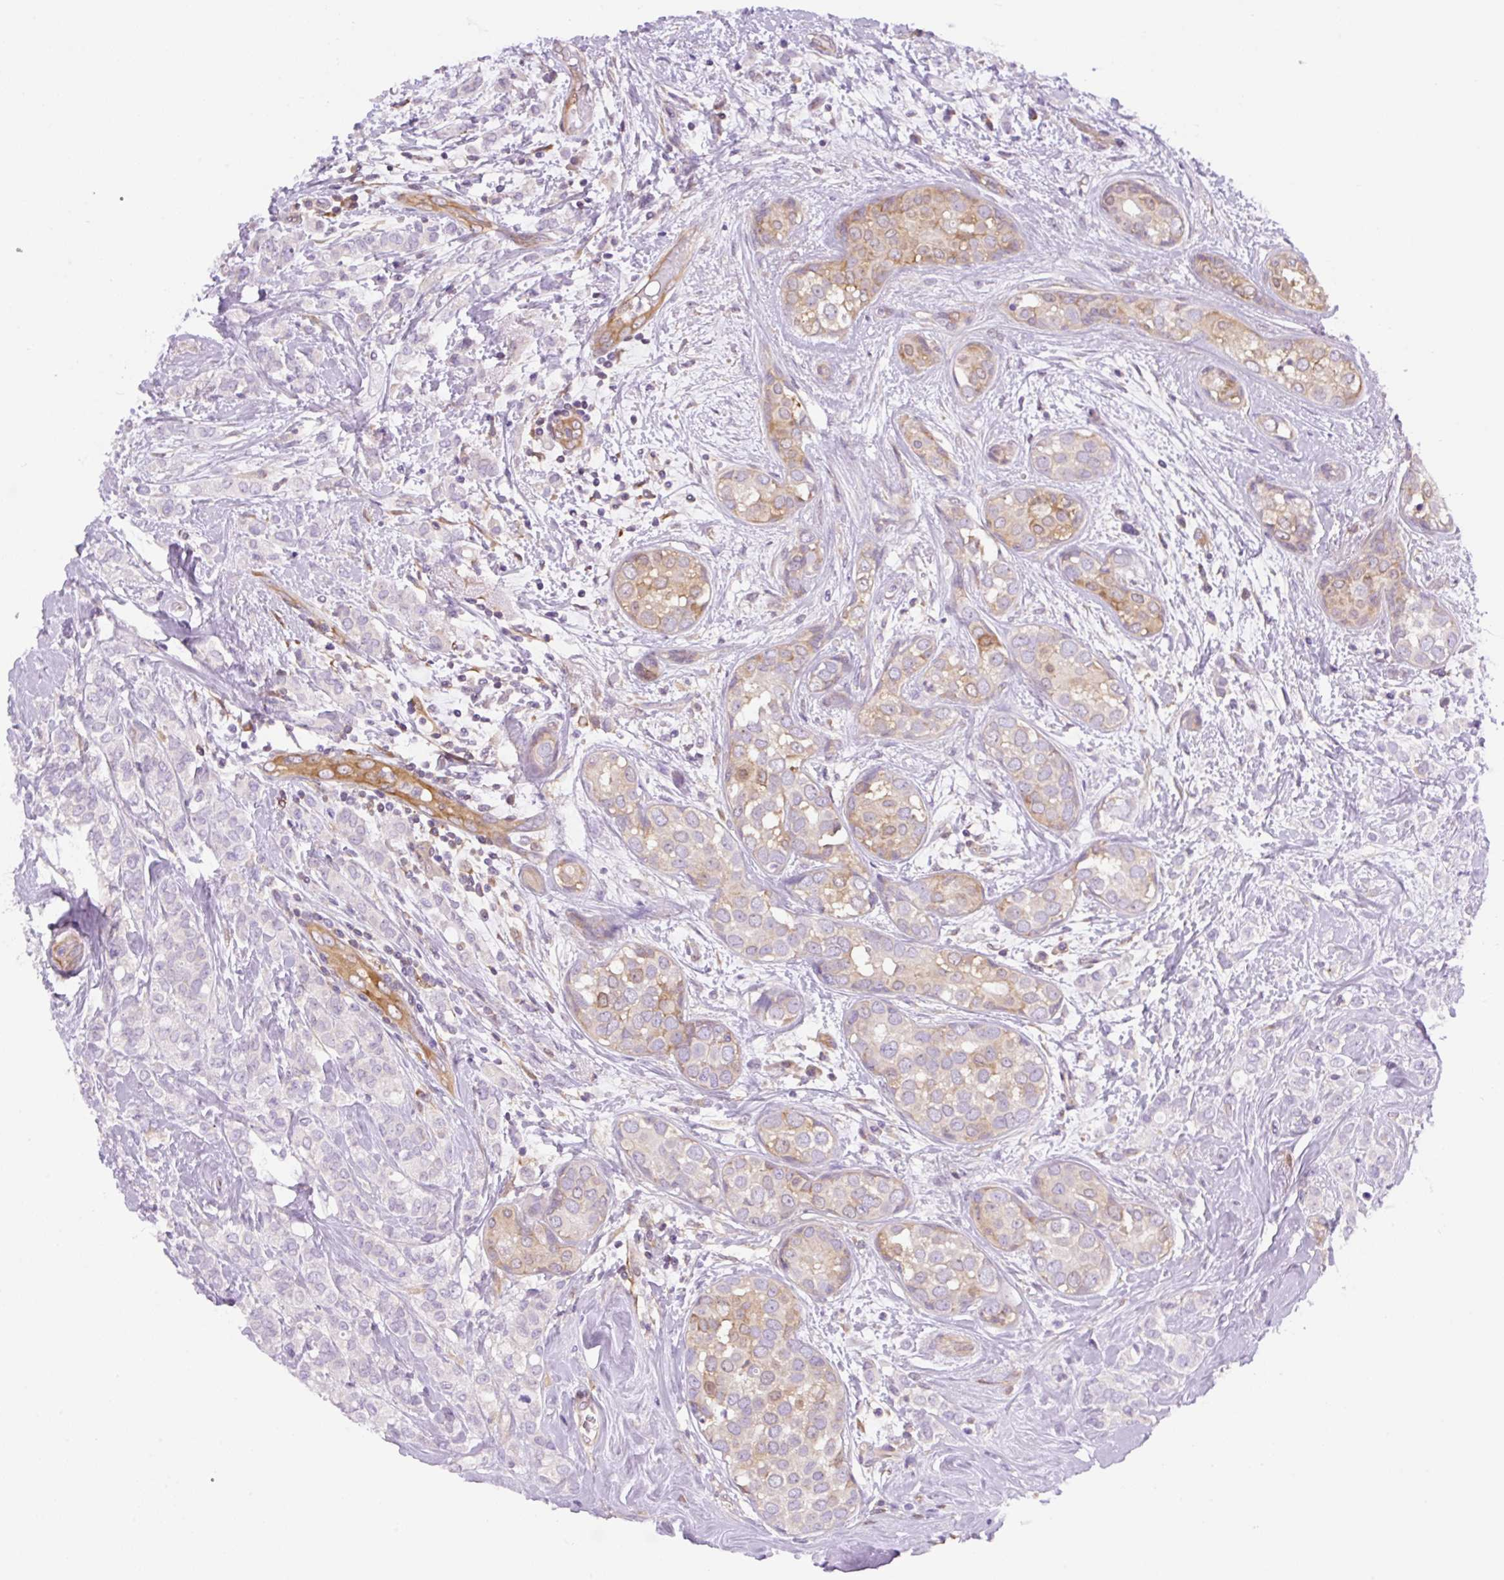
{"staining": {"intensity": "weak", "quantity": "25%-75%", "location": "cytoplasmic/membranous"}, "tissue": "breast cancer", "cell_type": "Tumor cells", "image_type": "cancer", "snomed": [{"axis": "morphology", "description": "Lobular carcinoma"}, {"axis": "topography", "description": "Breast"}], "caption": "Immunohistochemistry photomicrograph of neoplastic tissue: breast lobular carcinoma stained using IHC demonstrates low levels of weak protein expression localized specifically in the cytoplasmic/membranous of tumor cells, appearing as a cytoplasmic/membranous brown color.", "gene": "CAMK2B", "patient": {"sex": "female", "age": 68}}